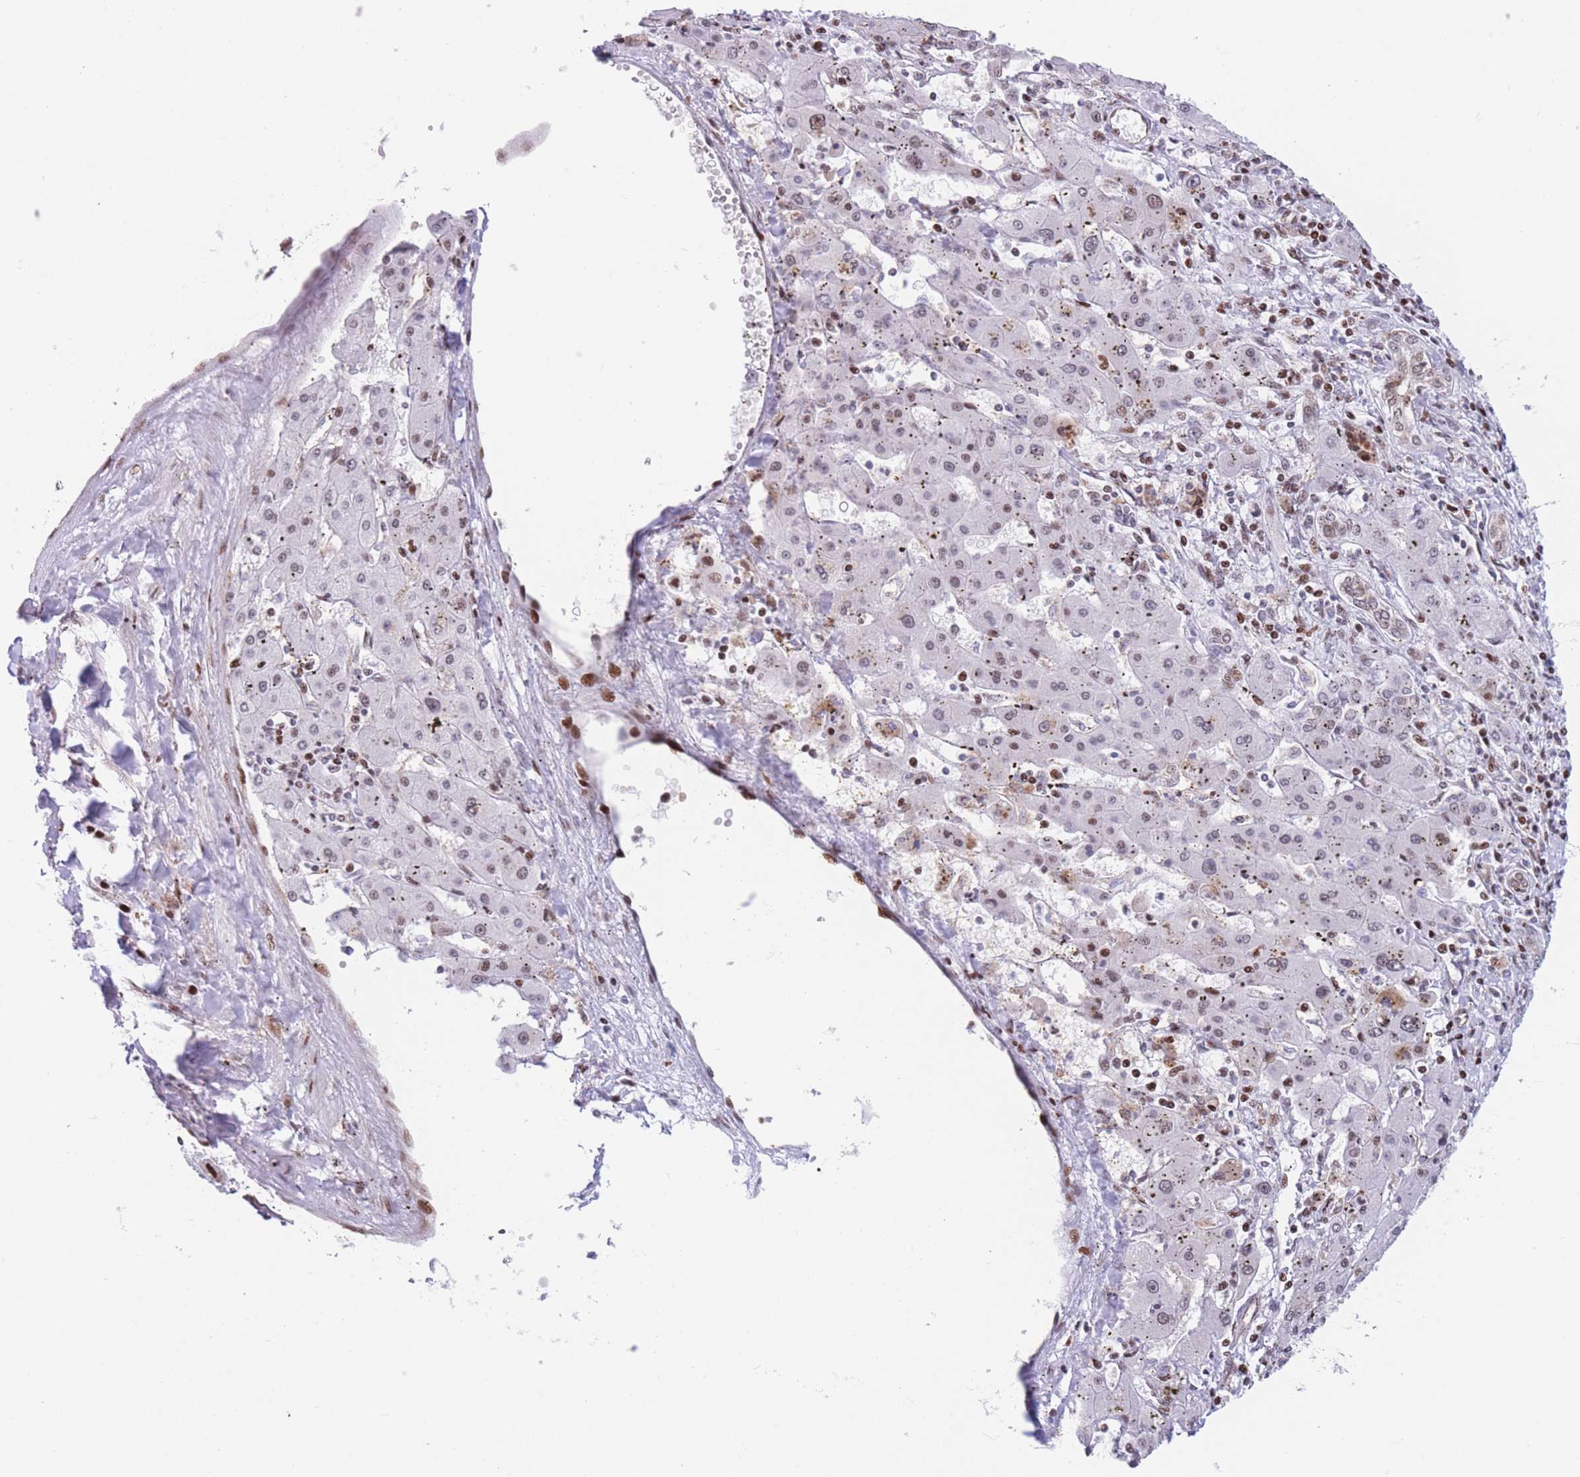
{"staining": {"intensity": "moderate", "quantity": "<25%", "location": "nuclear"}, "tissue": "liver cancer", "cell_type": "Tumor cells", "image_type": "cancer", "snomed": [{"axis": "morphology", "description": "Carcinoma, Hepatocellular, NOS"}, {"axis": "topography", "description": "Liver"}], "caption": "This is a photomicrograph of immunohistochemistry staining of liver cancer (hepatocellular carcinoma), which shows moderate positivity in the nuclear of tumor cells.", "gene": "DNAJC3", "patient": {"sex": "male", "age": 72}}